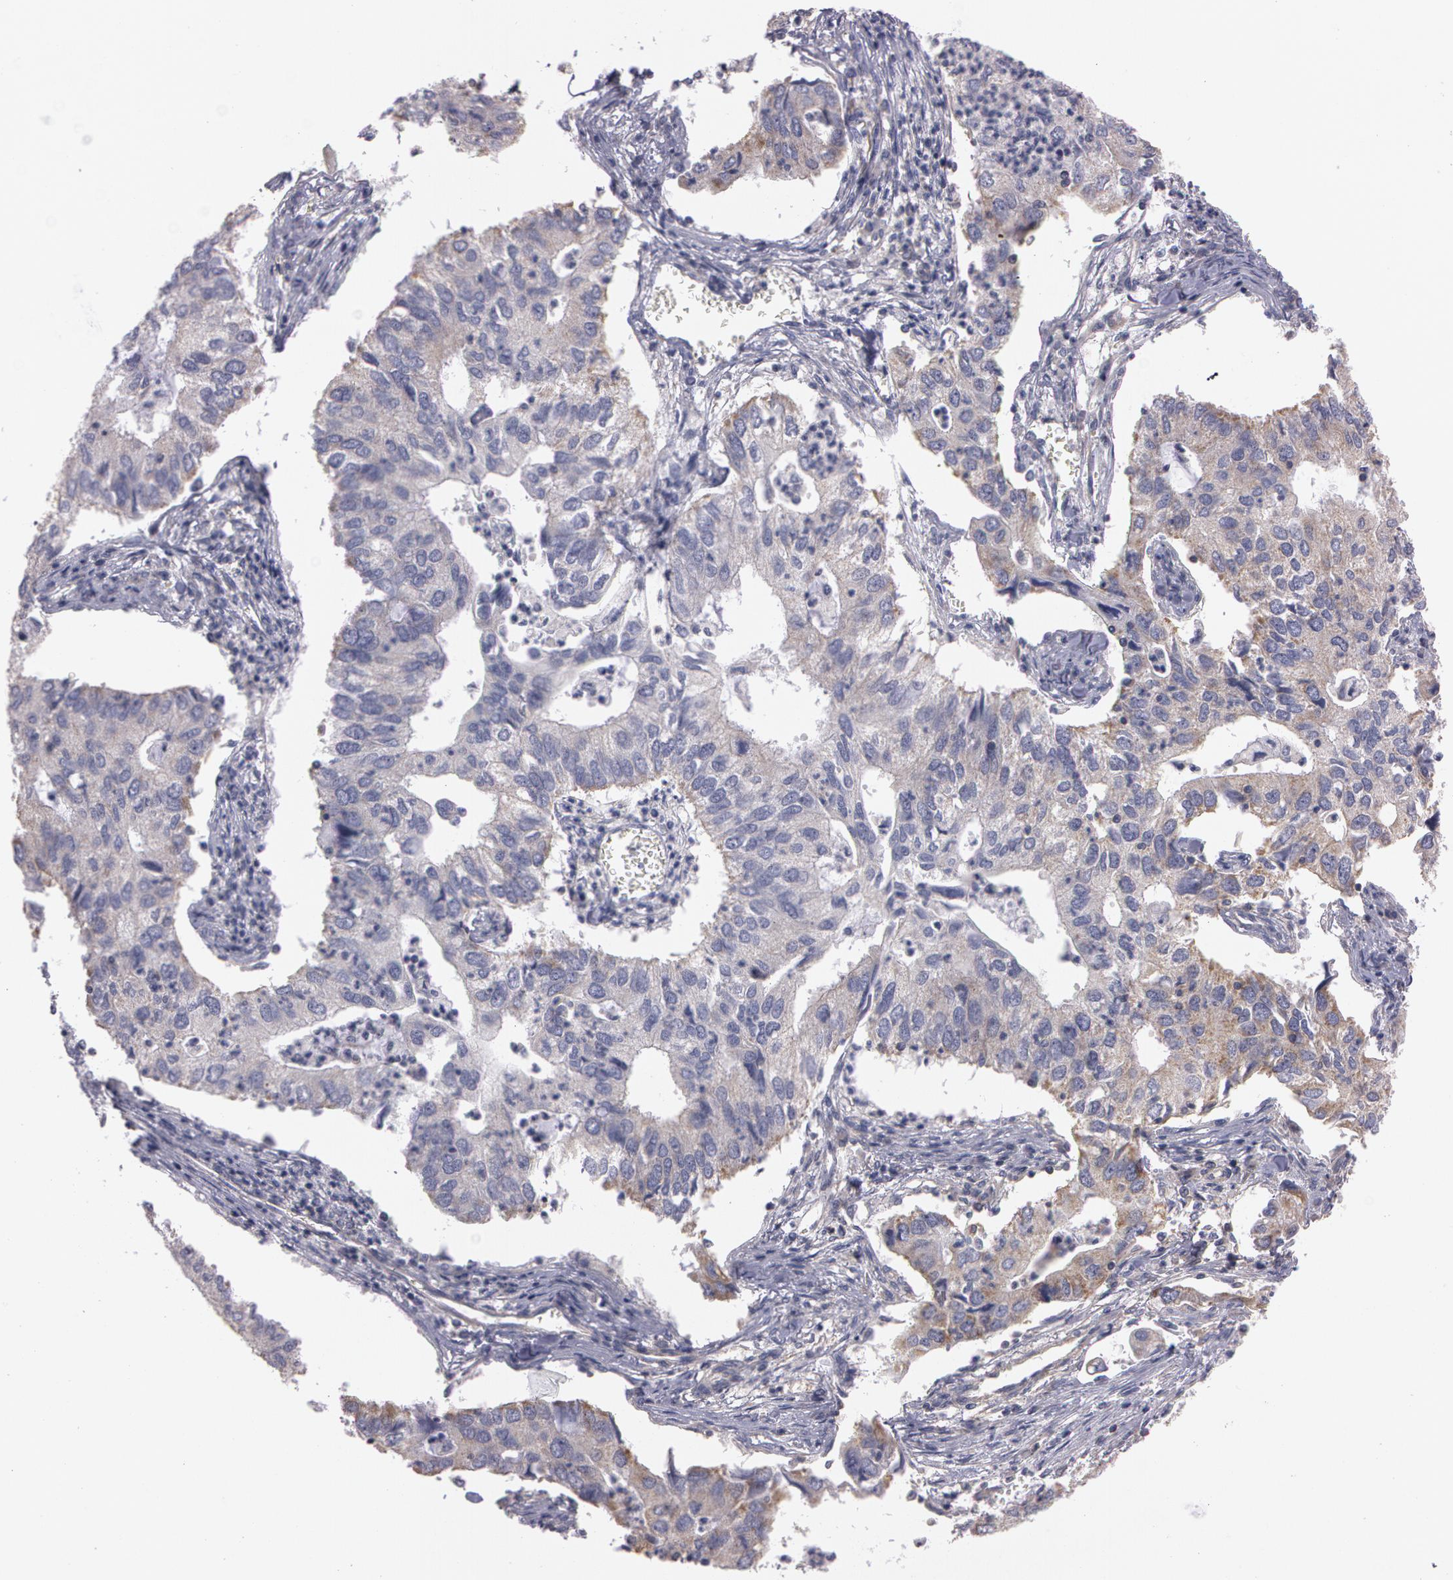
{"staining": {"intensity": "weak", "quantity": "25%-75%", "location": "cytoplasmic/membranous"}, "tissue": "lung cancer", "cell_type": "Tumor cells", "image_type": "cancer", "snomed": [{"axis": "morphology", "description": "Adenocarcinoma, NOS"}, {"axis": "topography", "description": "Lung"}], "caption": "Lung cancer (adenocarcinoma) stained with immunohistochemistry exhibits weak cytoplasmic/membranous positivity in about 25%-75% of tumor cells.", "gene": "NEK9", "patient": {"sex": "male", "age": 48}}